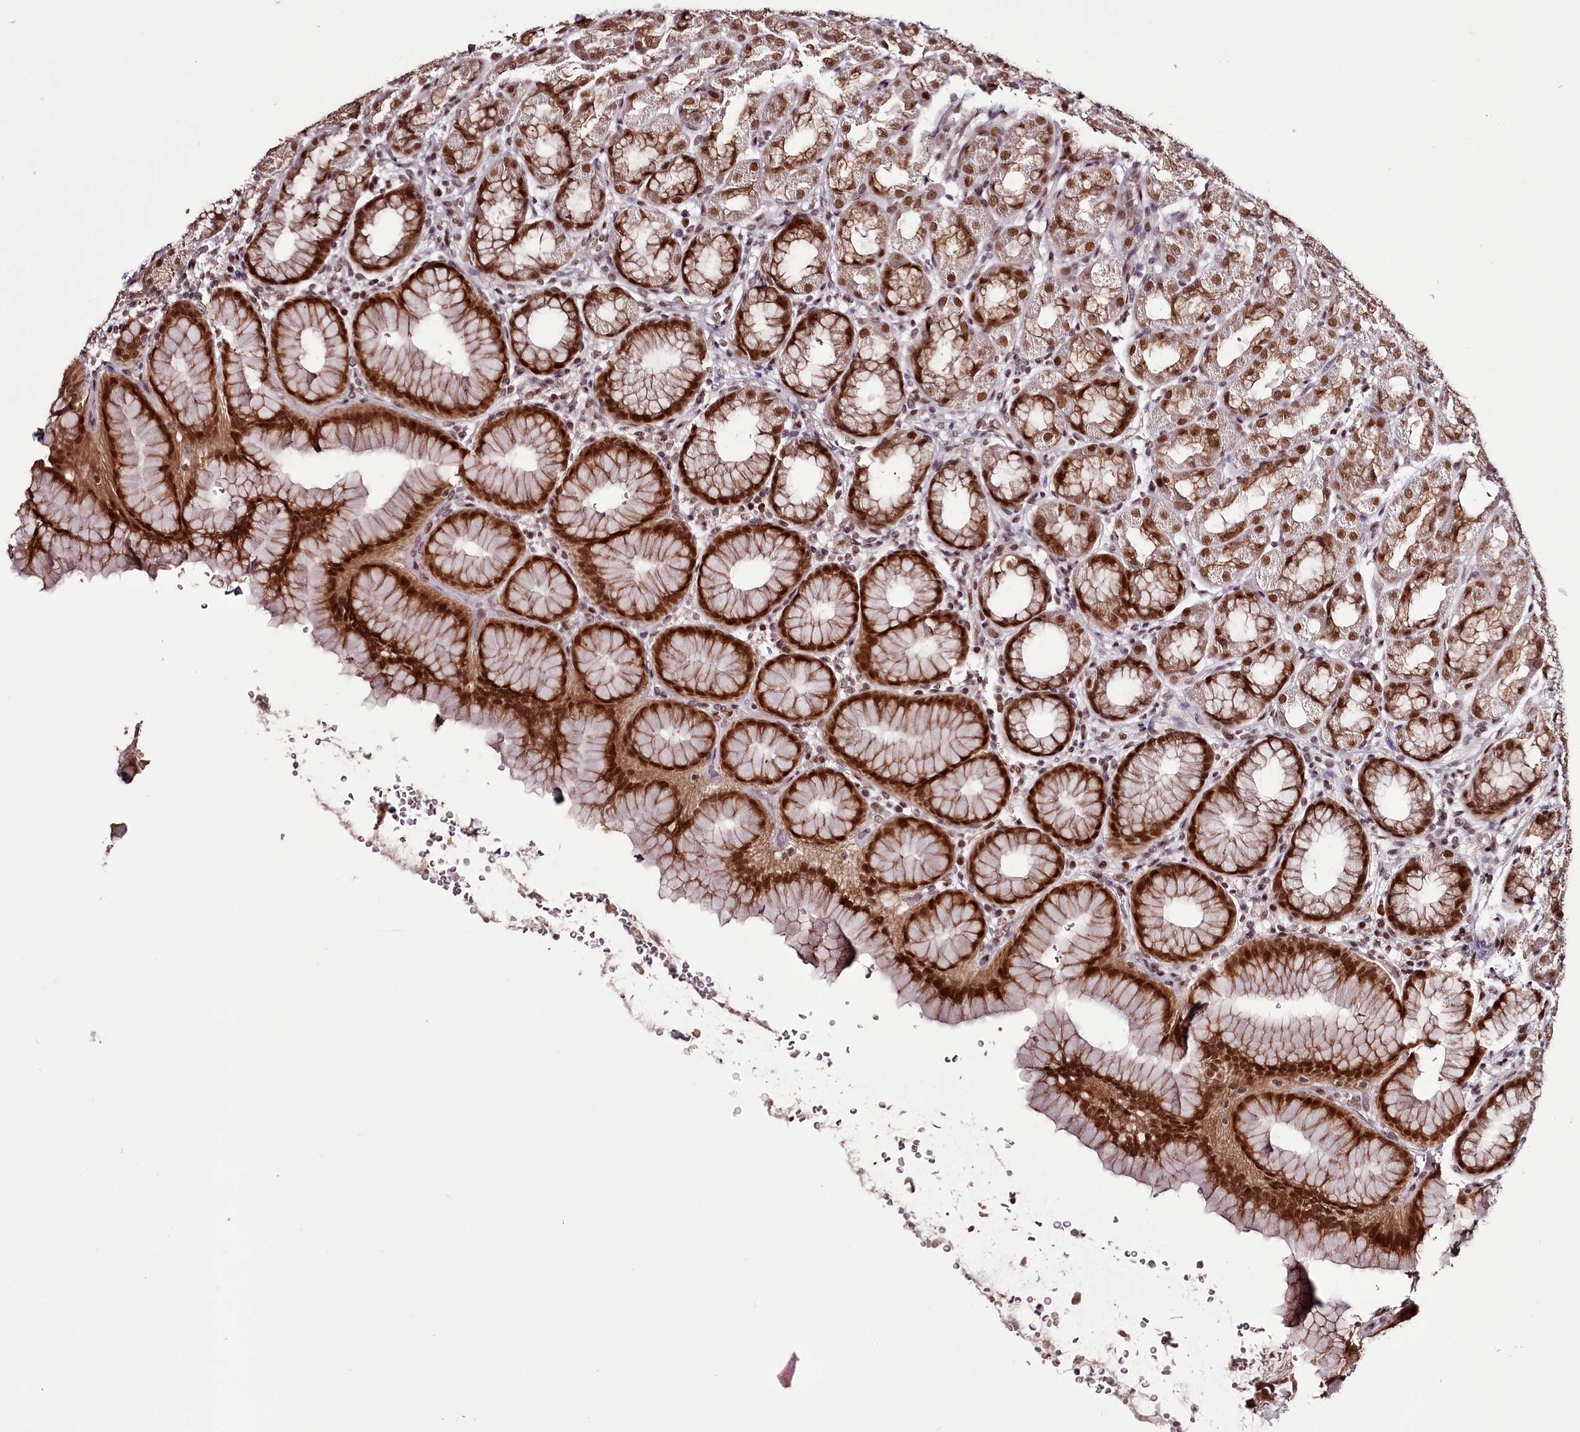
{"staining": {"intensity": "strong", "quantity": ">75%", "location": "nuclear"}, "tissue": "stomach", "cell_type": "Glandular cells", "image_type": "normal", "snomed": [{"axis": "morphology", "description": "Normal tissue, NOS"}, {"axis": "topography", "description": "Stomach"}], "caption": "Glandular cells show high levels of strong nuclear staining in approximately >75% of cells in normal human stomach. (DAB (3,3'-diaminobenzidine) IHC, brown staining for protein, blue staining for nuclei).", "gene": "THYN1", "patient": {"sex": "male", "age": 42}}